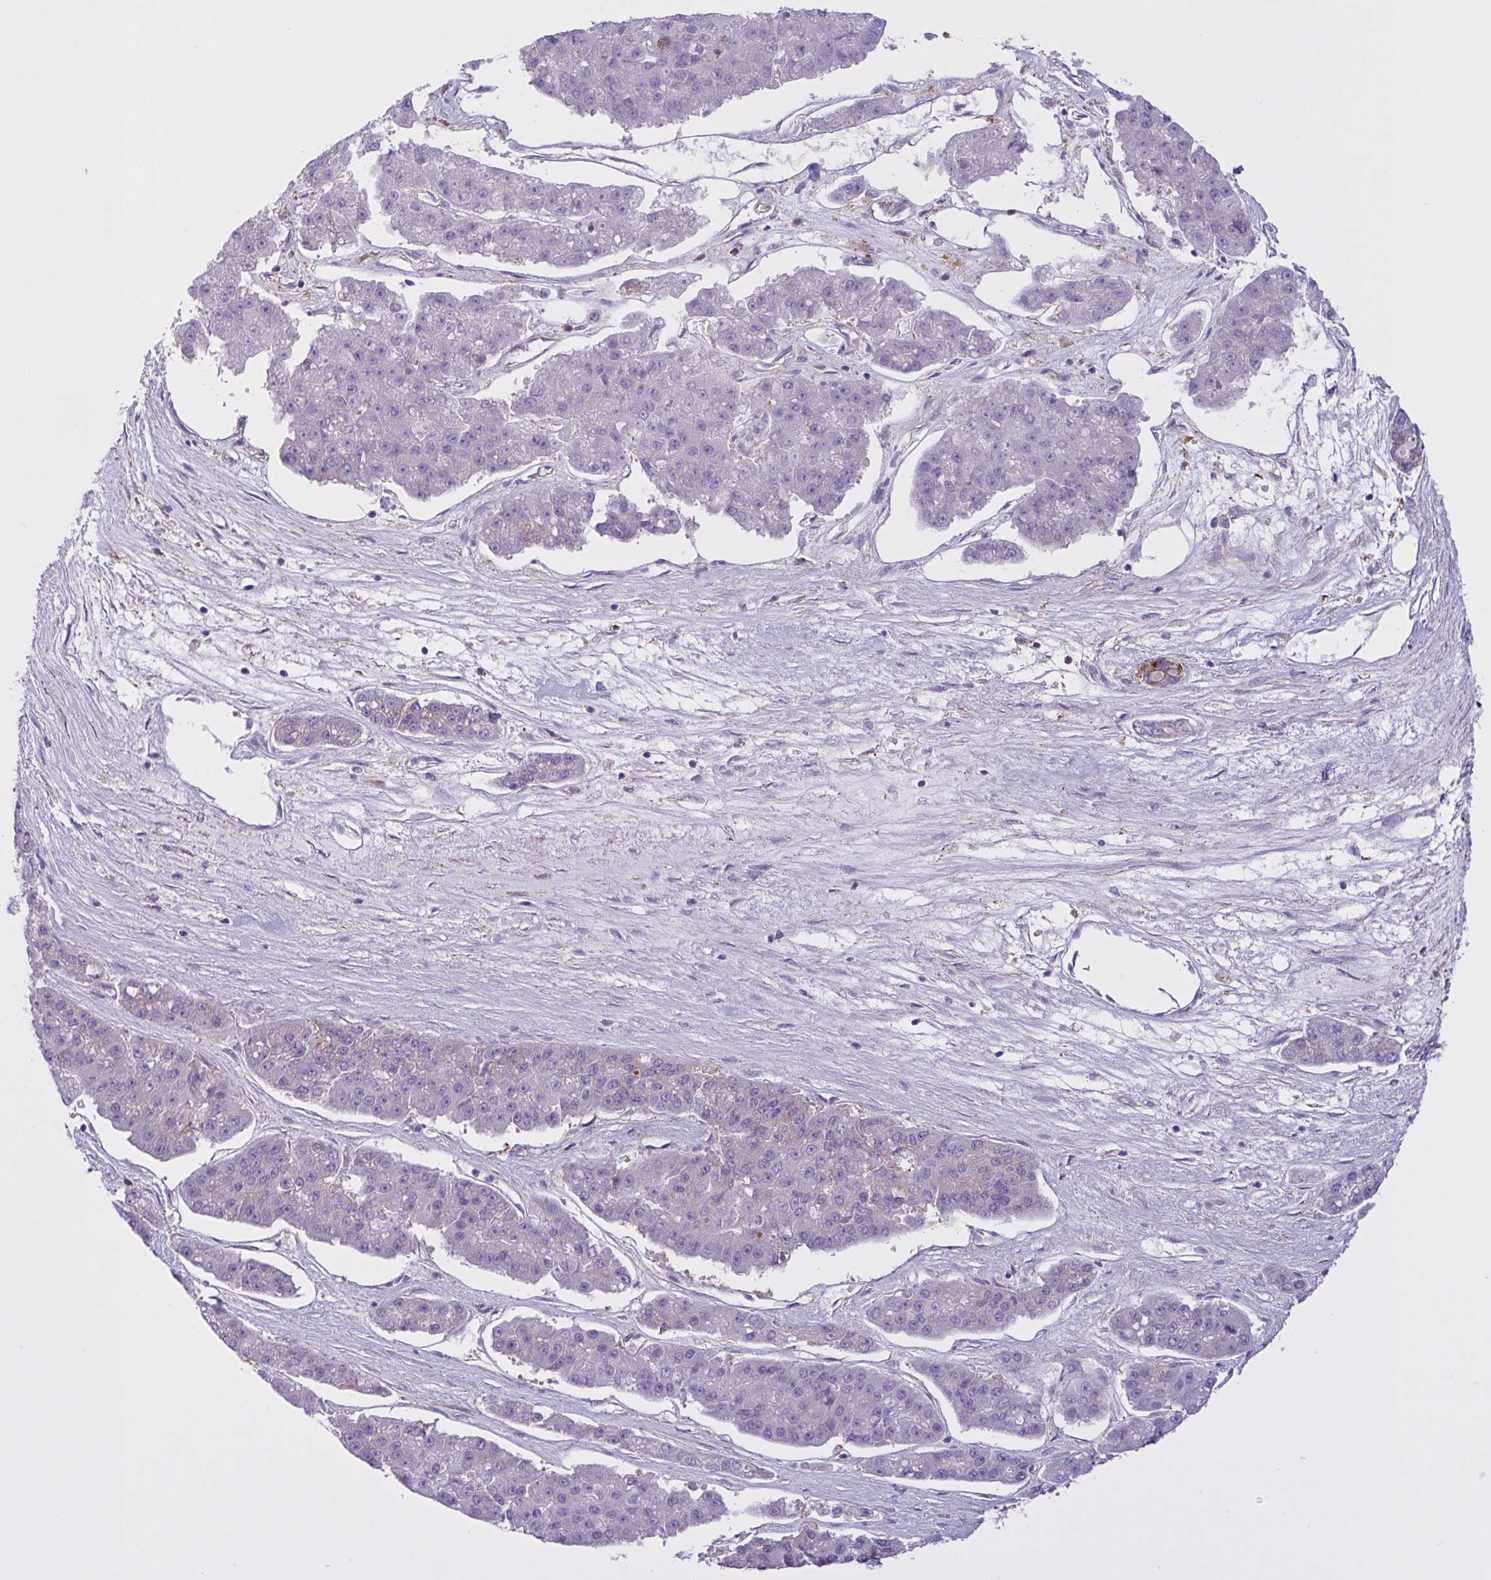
{"staining": {"intensity": "negative", "quantity": "none", "location": "none"}, "tissue": "pancreatic cancer", "cell_type": "Tumor cells", "image_type": "cancer", "snomed": [{"axis": "morphology", "description": "Adenocarcinoma, NOS"}, {"axis": "topography", "description": "Pancreas"}], "caption": "Immunohistochemical staining of human pancreatic cancer (adenocarcinoma) exhibits no significant positivity in tumor cells. The staining was performed using DAB to visualize the protein expression in brown, while the nuclei were stained in blue with hematoxylin (Magnification: 20x).", "gene": "OR51M1", "patient": {"sex": "male", "age": 50}}